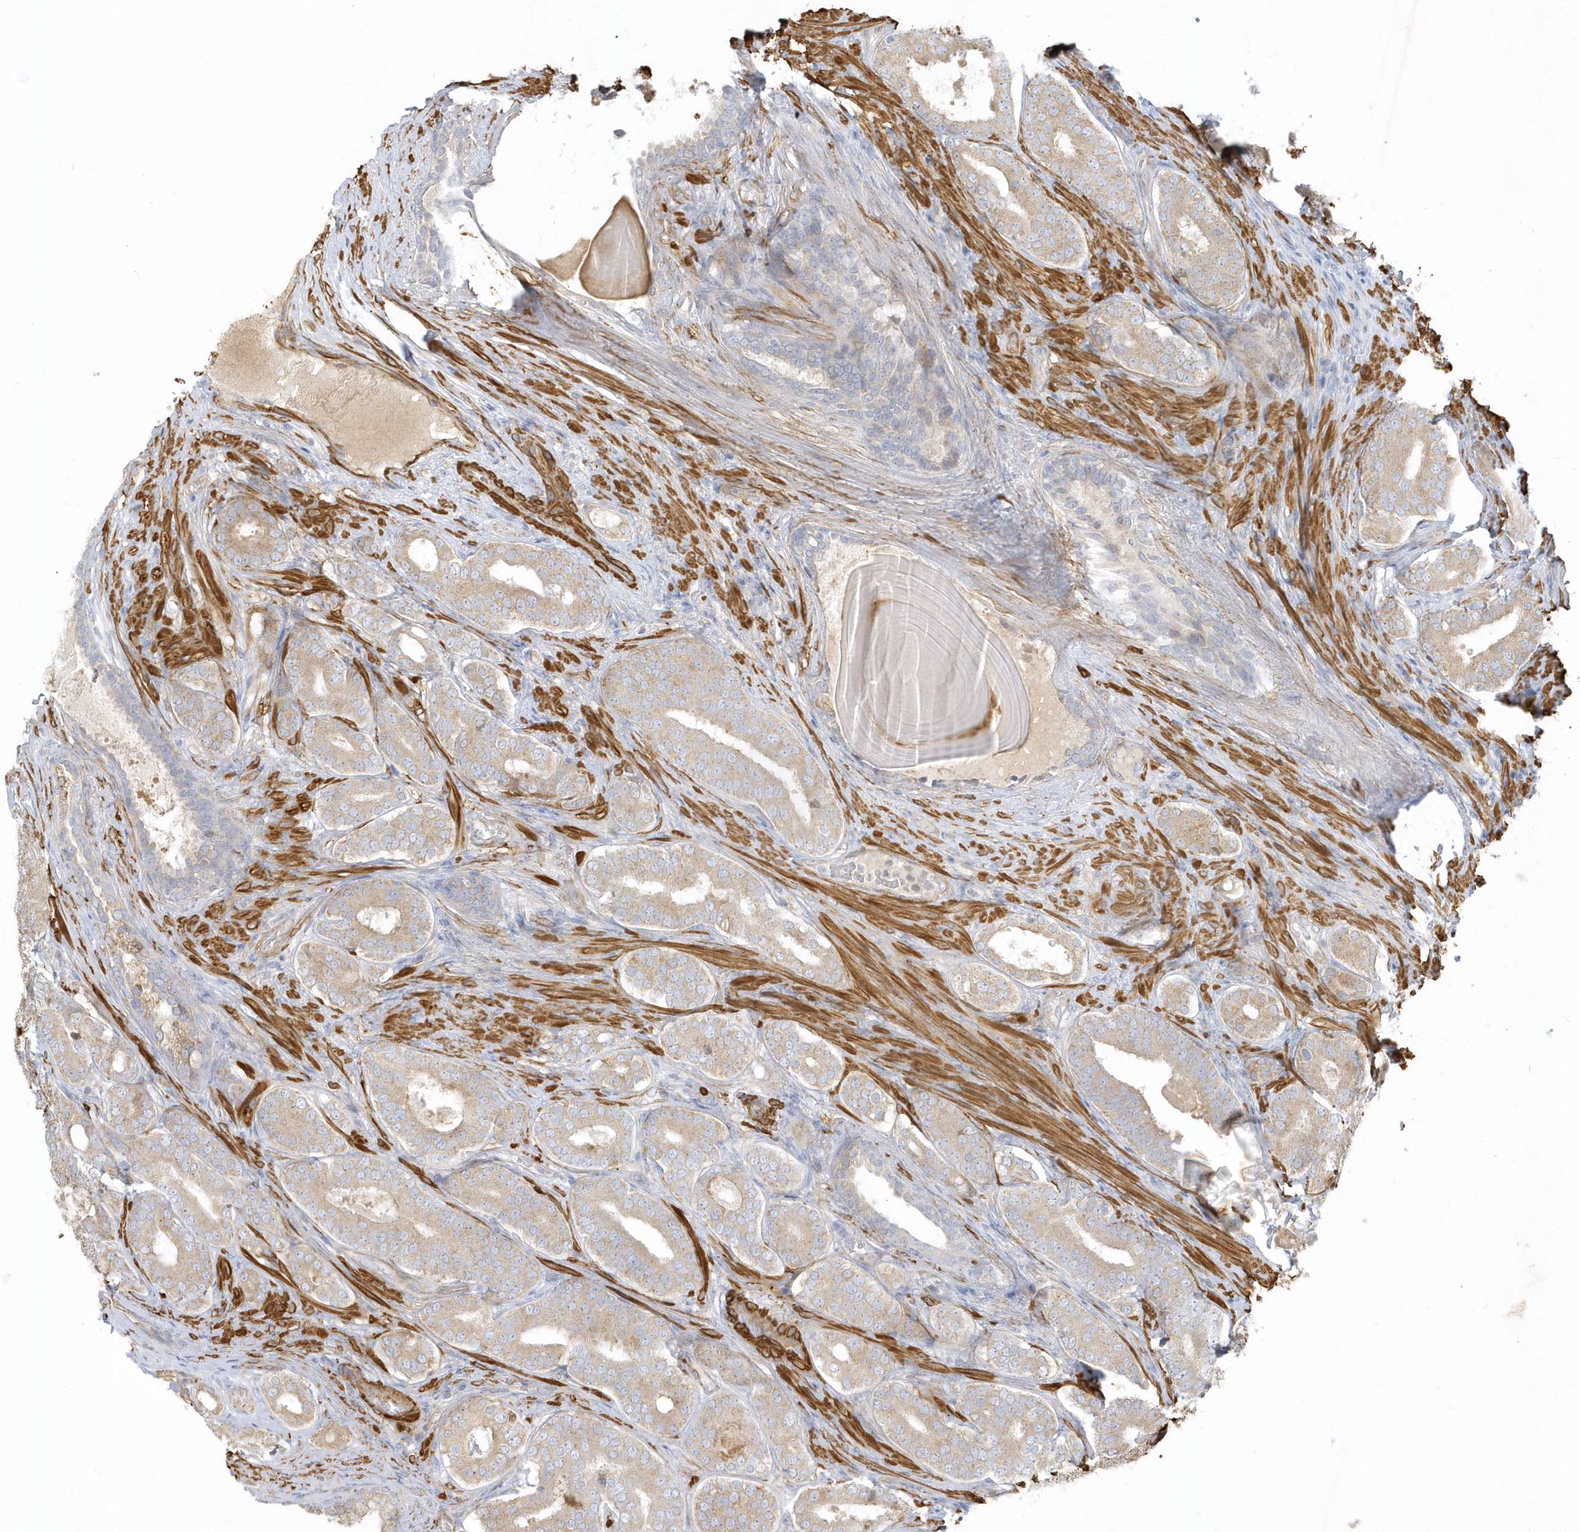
{"staining": {"intensity": "weak", "quantity": ">75%", "location": "cytoplasmic/membranous"}, "tissue": "prostate cancer", "cell_type": "Tumor cells", "image_type": "cancer", "snomed": [{"axis": "morphology", "description": "Adenocarcinoma, High grade"}, {"axis": "topography", "description": "Prostate"}], "caption": "Immunohistochemical staining of human prostate cancer displays weak cytoplasmic/membranous protein staining in approximately >75% of tumor cells.", "gene": "THADA", "patient": {"sex": "male", "age": 60}}